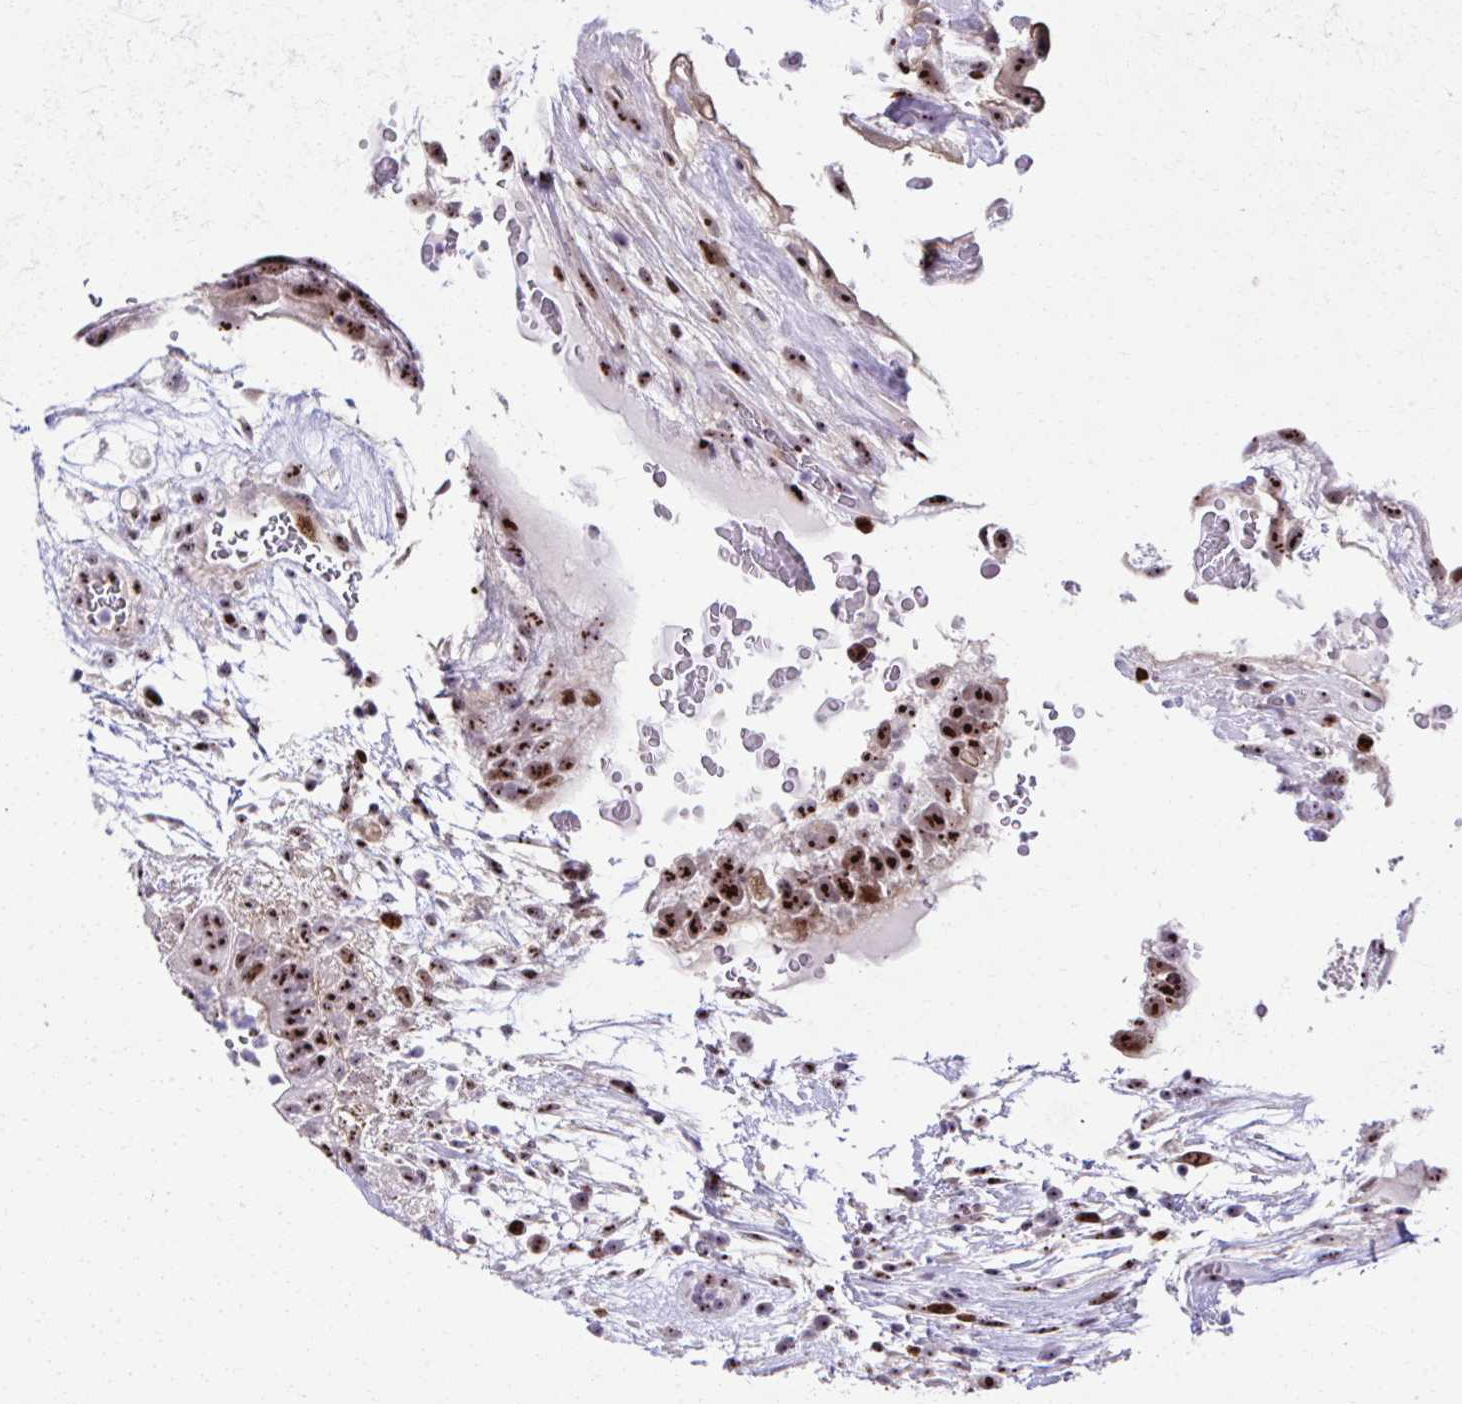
{"staining": {"intensity": "strong", "quantity": ">75%", "location": "nuclear"}, "tissue": "testis cancer", "cell_type": "Tumor cells", "image_type": "cancer", "snomed": [{"axis": "morphology", "description": "Carcinoma, Embryonal, NOS"}, {"axis": "topography", "description": "Testis"}], "caption": "Protein staining of testis embryonal carcinoma tissue reveals strong nuclear staining in approximately >75% of tumor cells.", "gene": "CEP72", "patient": {"sex": "male", "age": 32}}